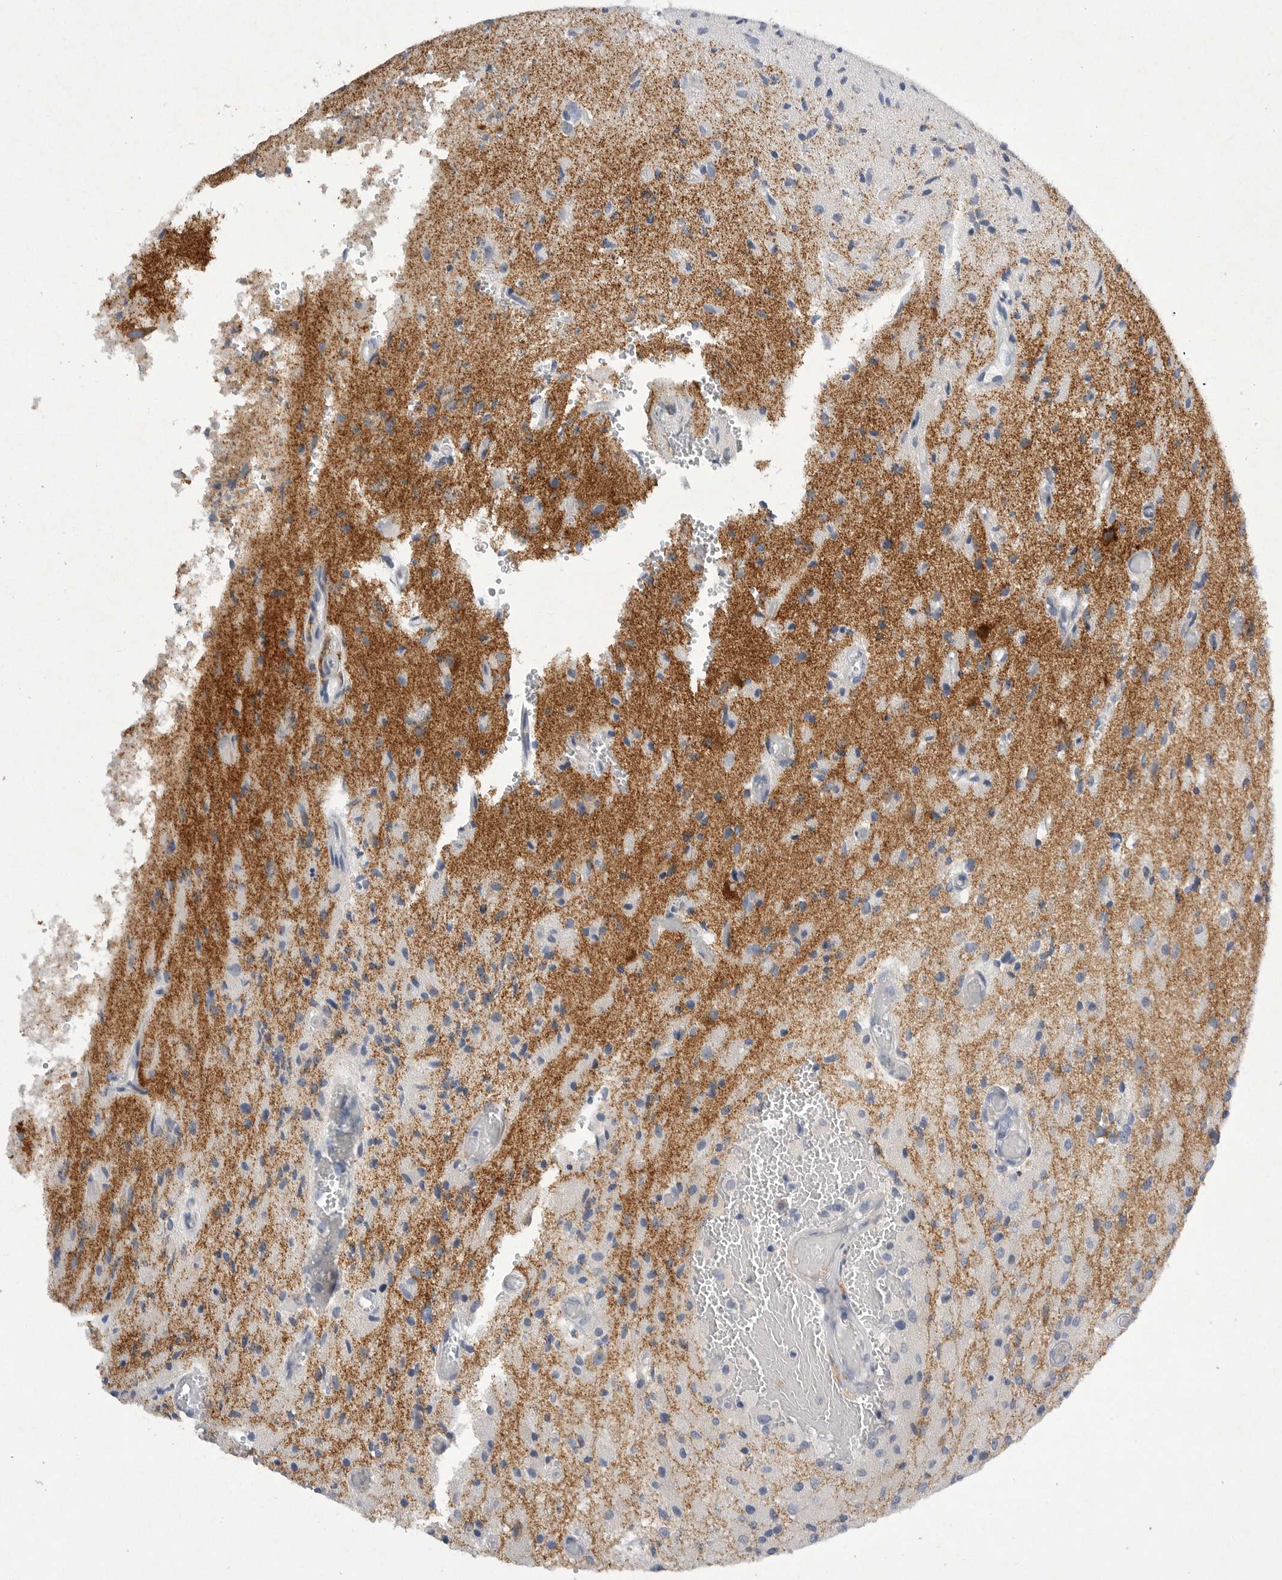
{"staining": {"intensity": "negative", "quantity": "none", "location": "none"}, "tissue": "glioma", "cell_type": "Tumor cells", "image_type": "cancer", "snomed": [{"axis": "morphology", "description": "Normal tissue, NOS"}, {"axis": "morphology", "description": "Glioma, malignant, High grade"}, {"axis": "topography", "description": "Cerebral cortex"}], "caption": "A micrograph of malignant glioma (high-grade) stained for a protein displays no brown staining in tumor cells. (DAB immunohistochemistry with hematoxylin counter stain).", "gene": "EDEM3", "patient": {"sex": "male", "age": 77}}